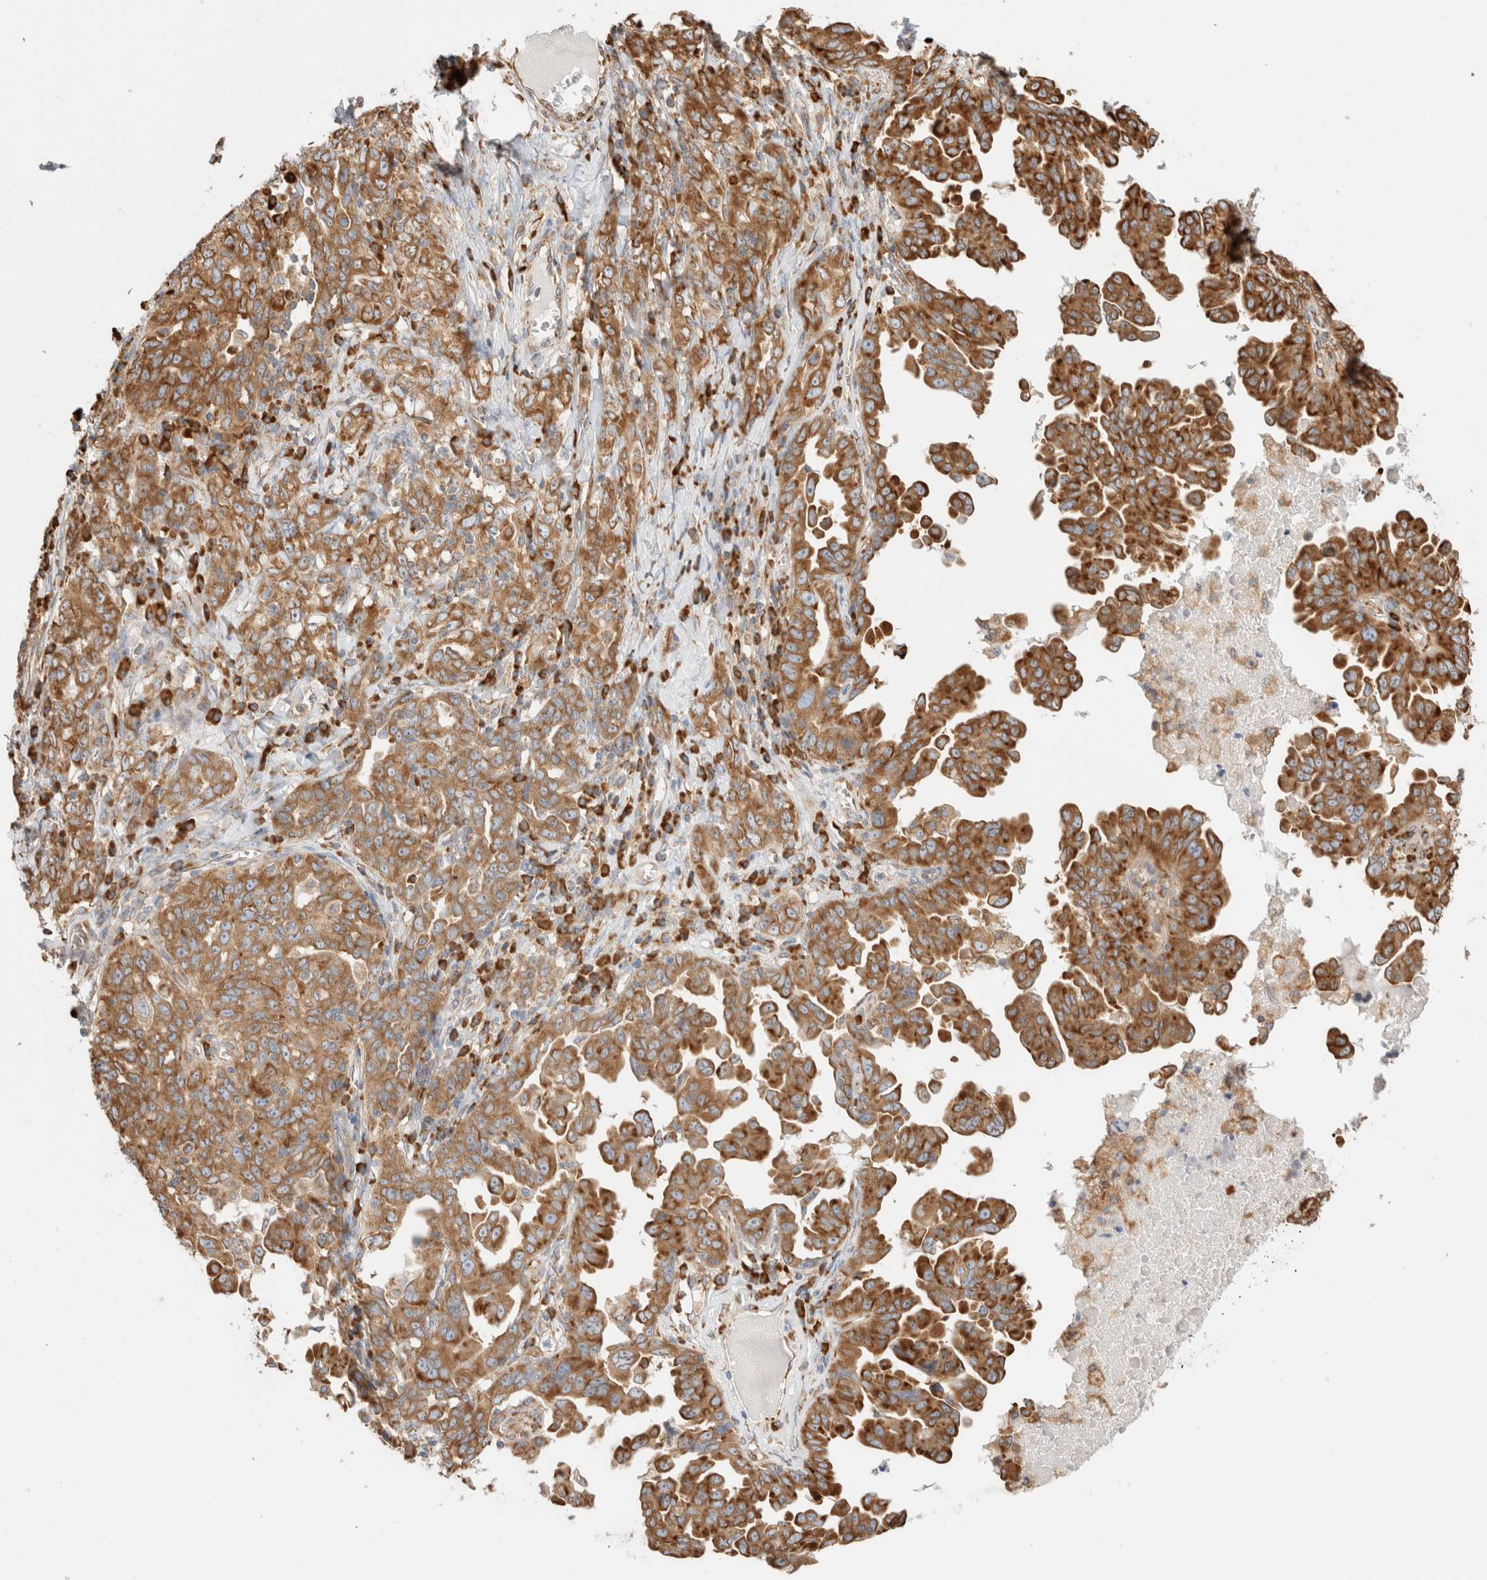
{"staining": {"intensity": "strong", "quantity": ">75%", "location": "cytoplasmic/membranous"}, "tissue": "ovarian cancer", "cell_type": "Tumor cells", "image_type": "cancer", "snomed": [{"axis": "morphology", "description": "Carcinoma, endometroid"}, {"axis": "topography", "description": "Ovary"}], "caption": "Ovarian cancer (endometroid carcinoma) tissue shows strong cytoplasmic/membranous expression in about >75% of tumor cells, visualized by immunohistochemistry.", "gene": "ZC2HC1A", "patient": {"sex": "female", "age": 62}}